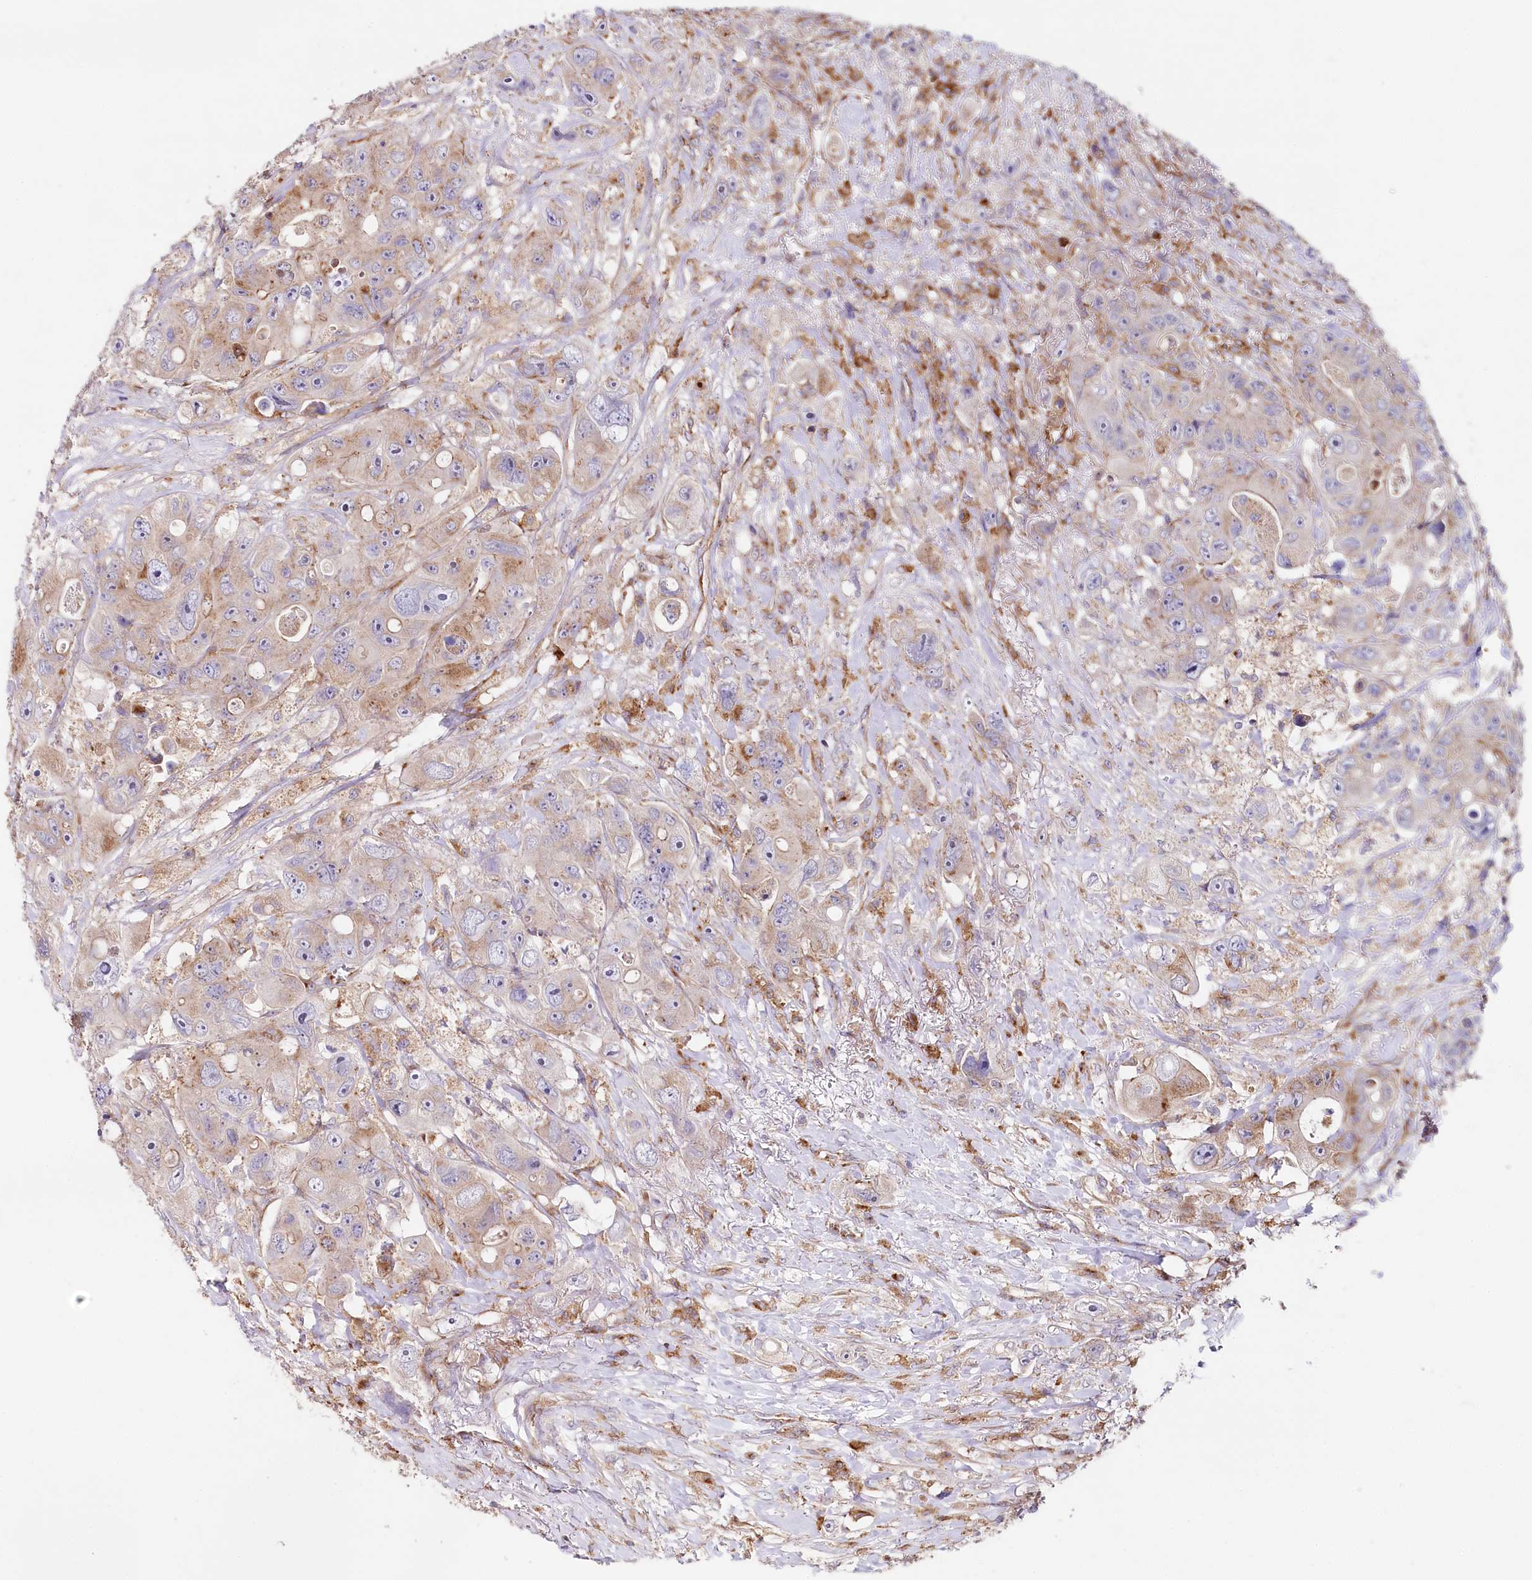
{"staining": {"intensity": "moderate", "quantity": "25%-75%", "location": "cytoplasmic/membranous"}, "tissue": "colorectal cancer", "cell_type": "Tumor cells", "image_type": "cancer", "snomed": [{"axis": "morphology", "description": "Adenocarcinoma, NOS"}, {"axis": "topography", "description": "Colon"}], "caption": "Protein analysis of colorectal adenocarcinoma tissue exhibits moderate cytoplasmic/membranous staining in about 25%-75% of tumor cells. The protein of interest is stained brown, and the nuclei are stained in blue (DAB IHC with brightfield microscopy, high magnification).", "gene": "STX6", "patient": {"sex": "female", "age": 46}}